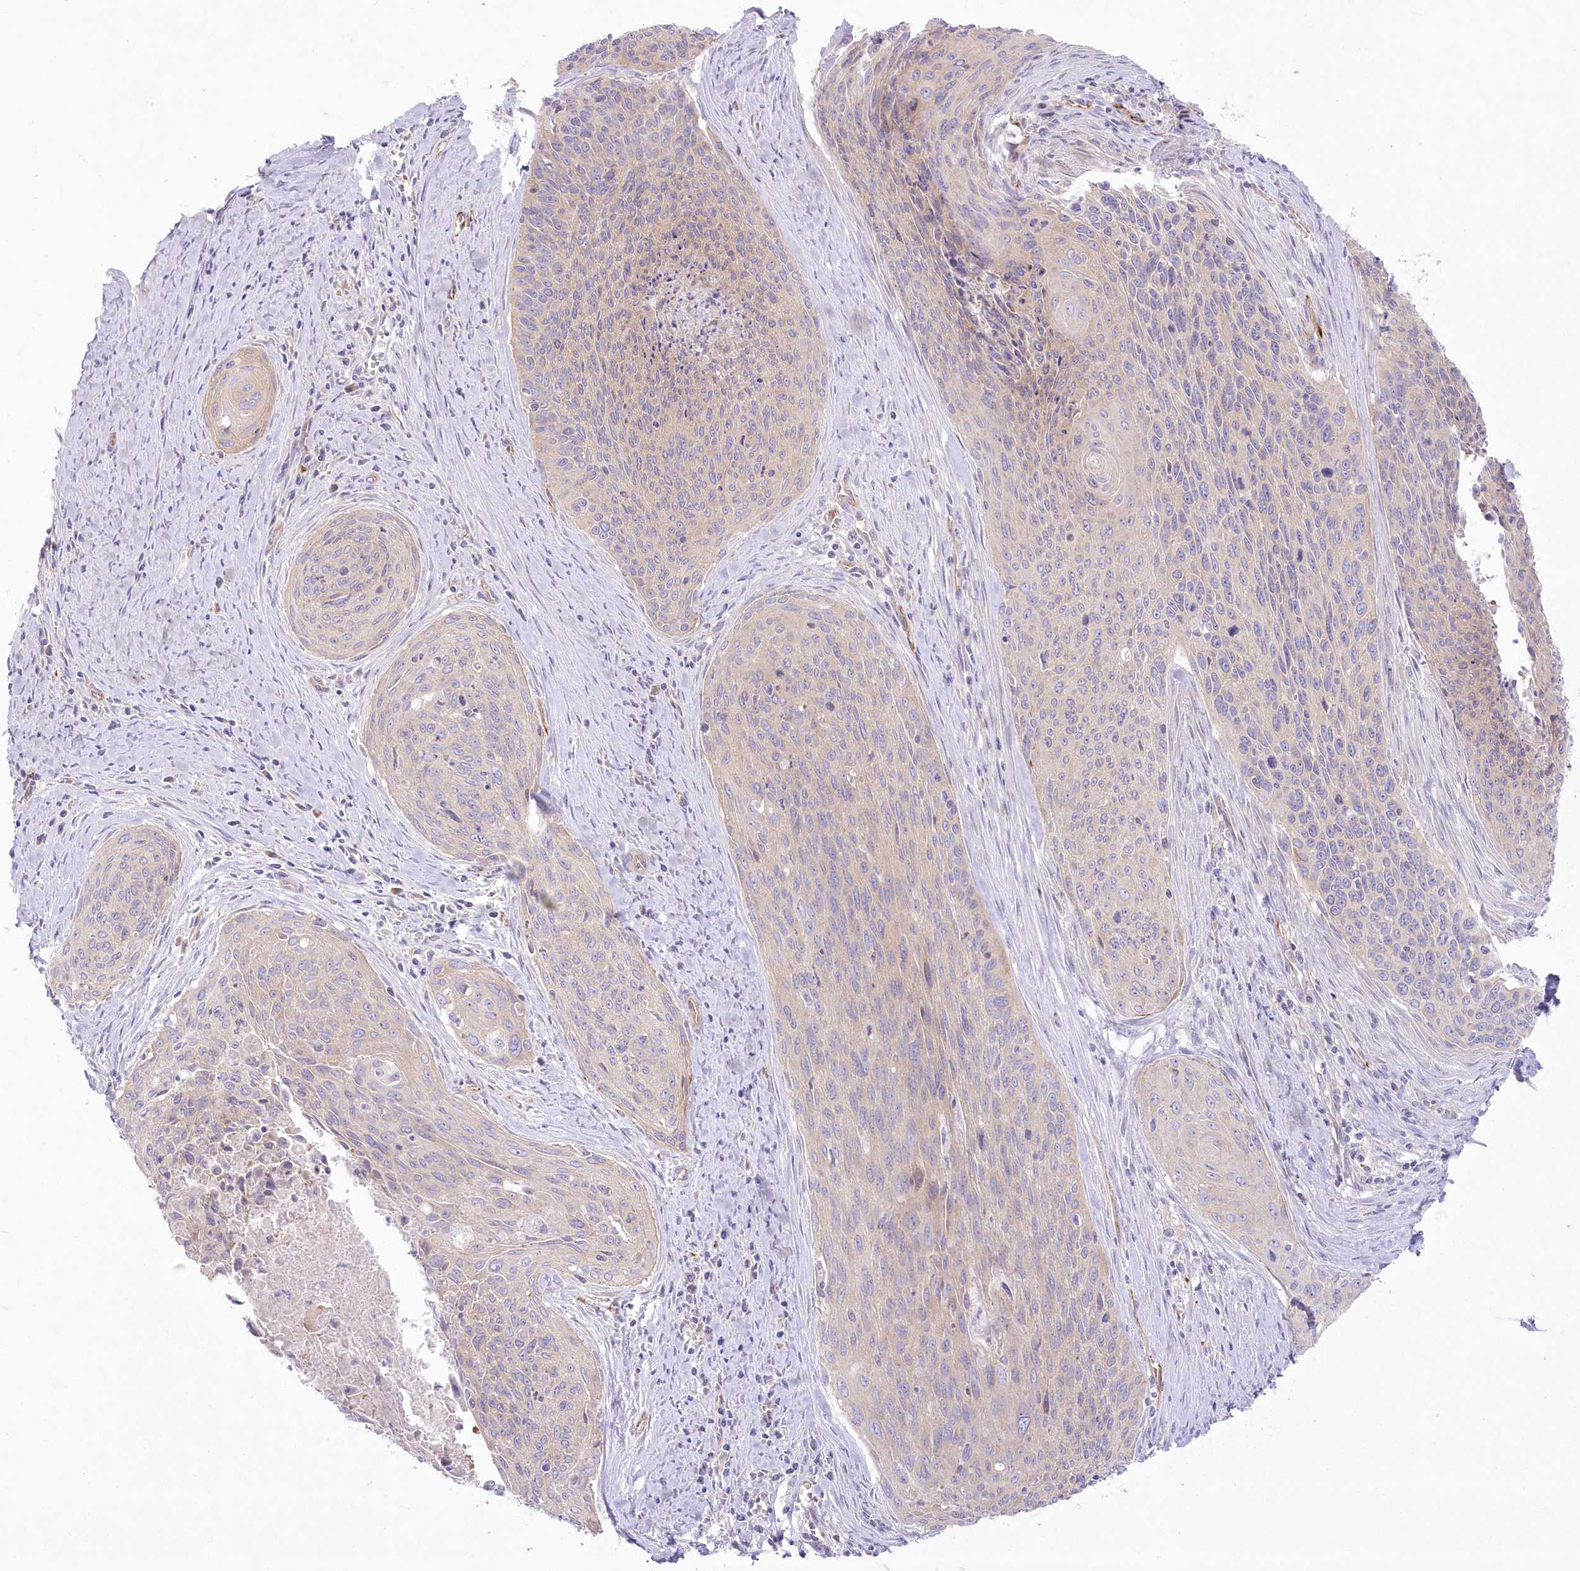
{"staining": {"intensity": "weak", "quantity": ">75%", "location": "cytoplasmic/membranous"}, "tissue": "cervical cancer", "cell_type": "Tumor cells", "image_type": "cancer", "snomed": [{"axis": "morphology", "description": "Squamous cell carcinoma, NOS"}, {"axis": "topography", "description": "Cervix"}], "caption": "Squamous cell carcinoma (cervical) stained with immunohistochemistry (IHC) shows weak cytoplasmic/membranous positivity in about >75% of tumor cells.", "gene": "ZNF843", "patient": {"sex": "female", "age": 55}}